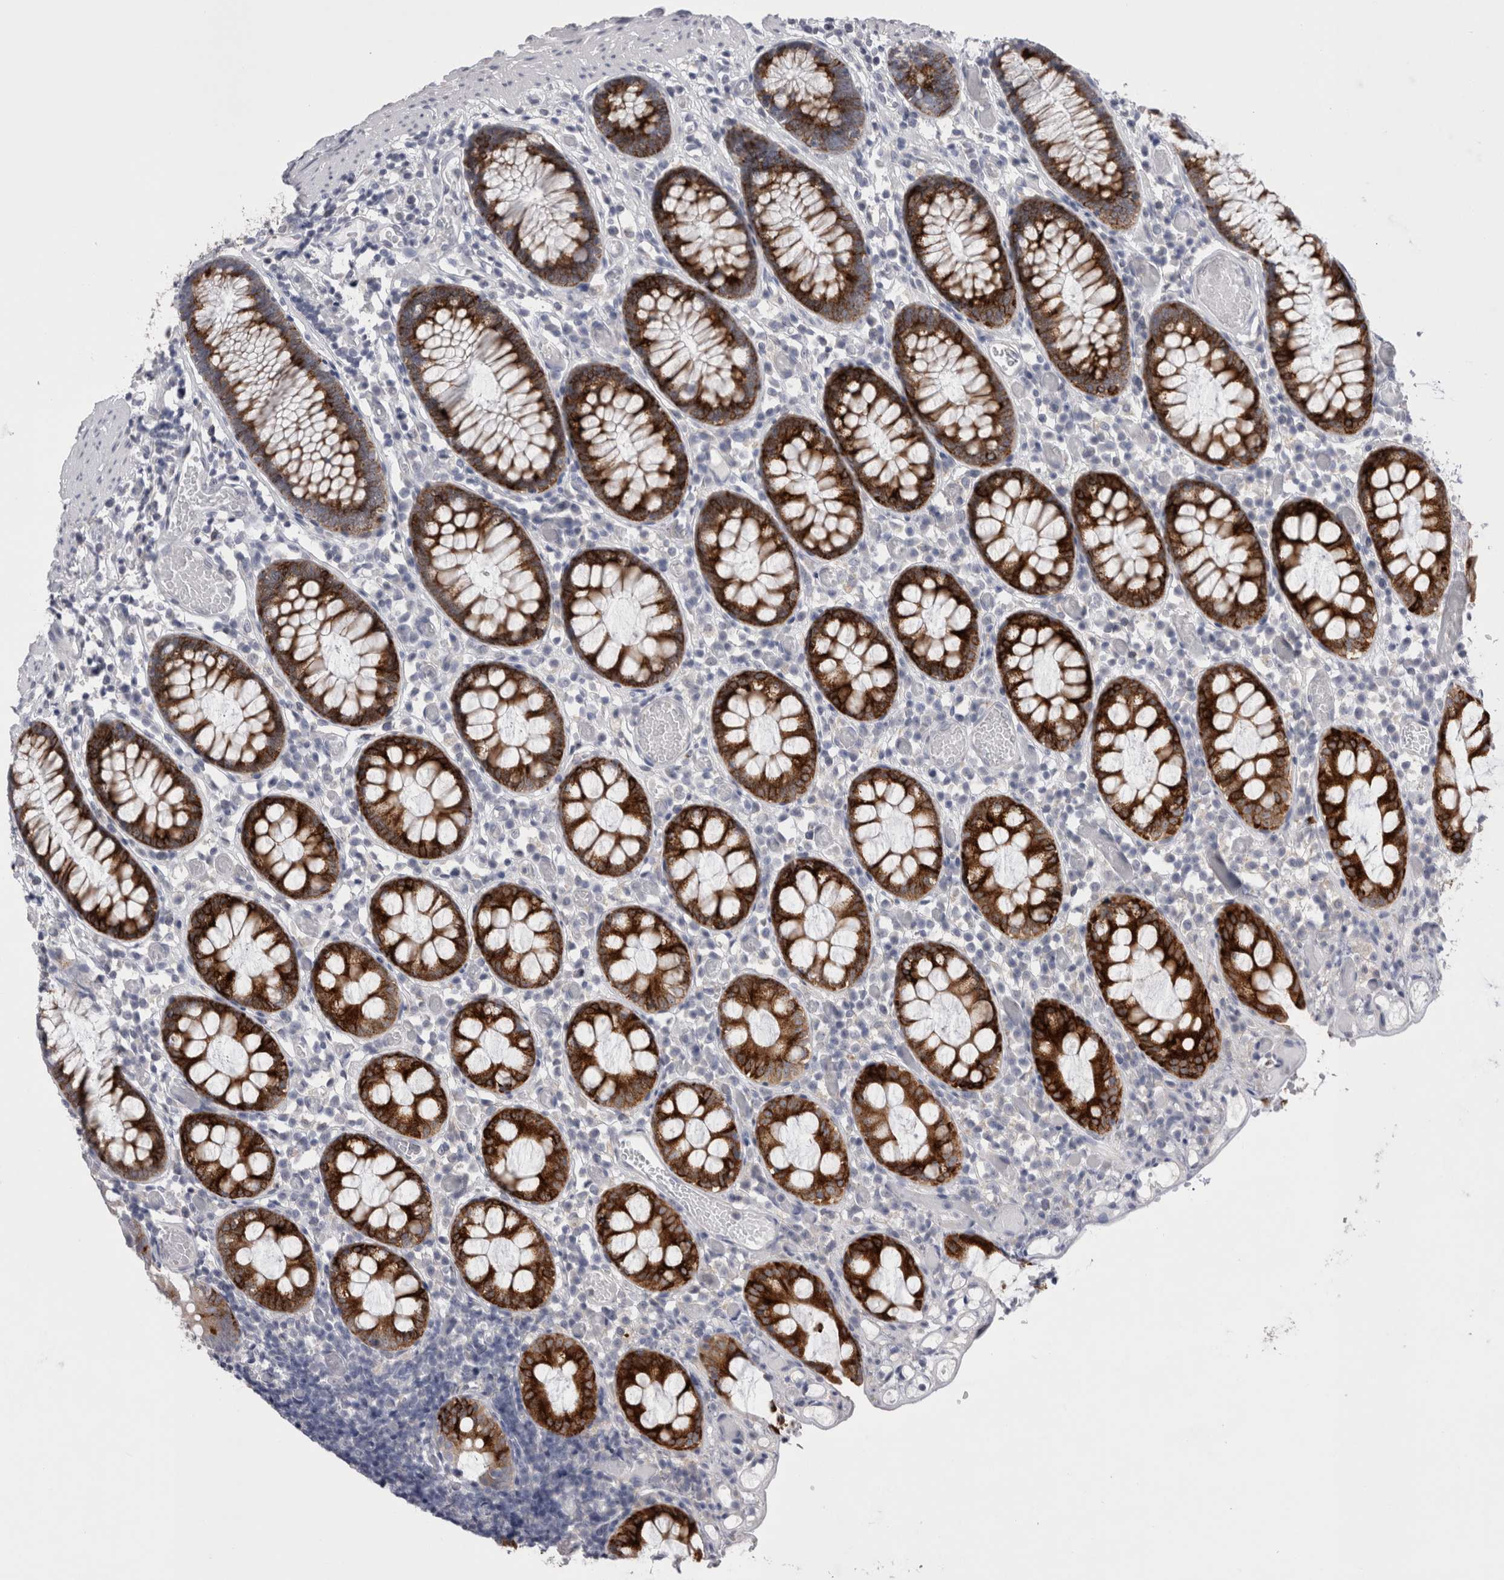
{"staining": {"intensity": "negative", "quantity": "none", "location": "none"}, "tissue": "colon", "cell_type": "Endothelial cells", "image_type": "normal", "snomed": [{"axis": "morphology", "description": "Normal tissue, NOS"}, {"axis": "topography", "description": "Colon"}], "caption": "This is a image of IHC staining of normal colon, which shows no expression in endothelial cells. Nuclei are stained in blue.", "gene": "PWP2", "patient": {"sex": "male", "age": 14}}